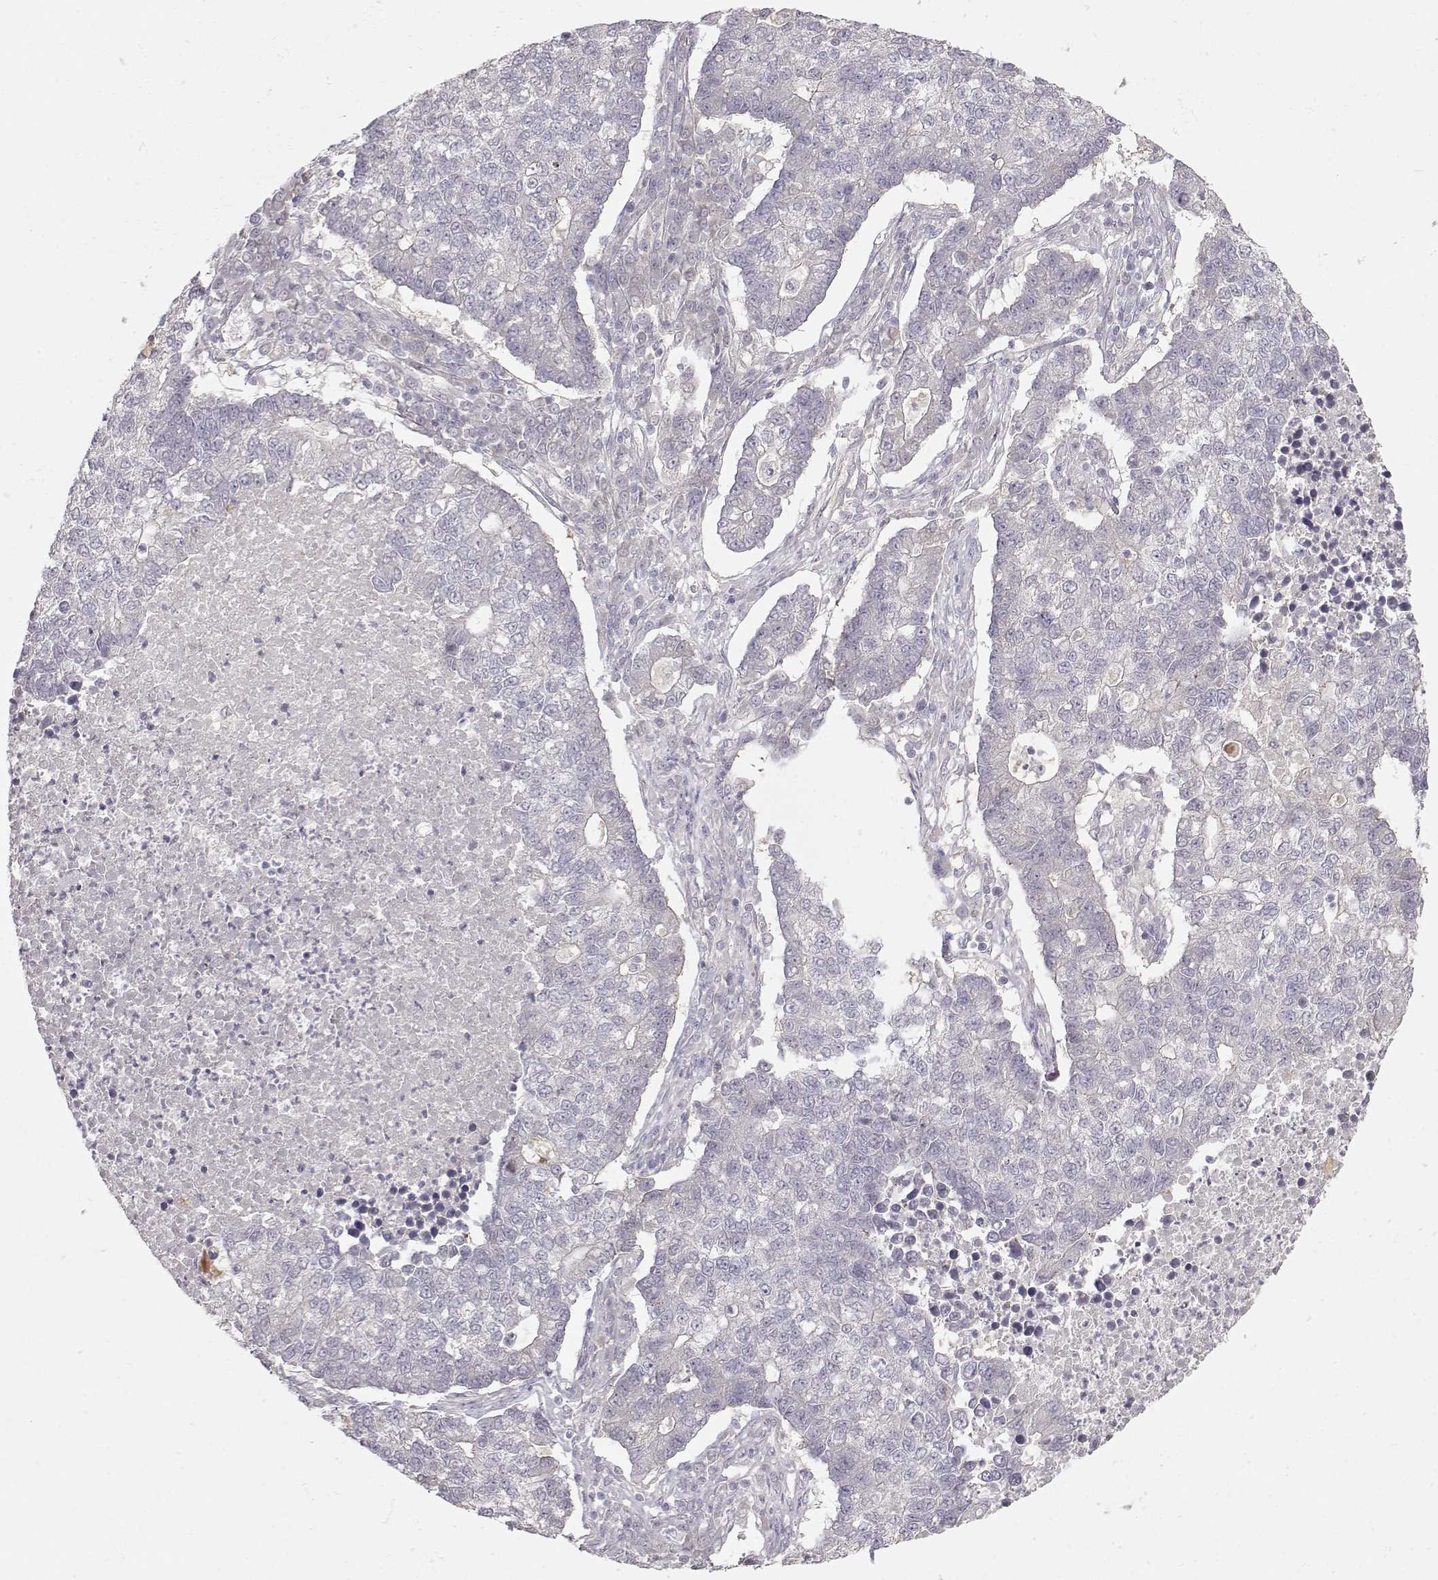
{"staining": {"intensity": "negative", "quantity": "none", "location": "none"}, "tissue": "lung cancer", "cell_type": "Tumor cells", "image_type": "cancer", "snomed": [{"axis": "morphology", "description": "Adenocarcinoma, NOS"}, {"axis": "topography", "description": "Lung"}], "caption": "The image demonstrates no significant staining in tumor cells of lung cancer (adenocarcinoma). (DAB (3,3'-diaminobenzidine) immunohistochemistry visualized using brightfield microscopy, high magnification).", "gene": "ARHGAP8", "patient": {"sex": "male", "age": 57}}